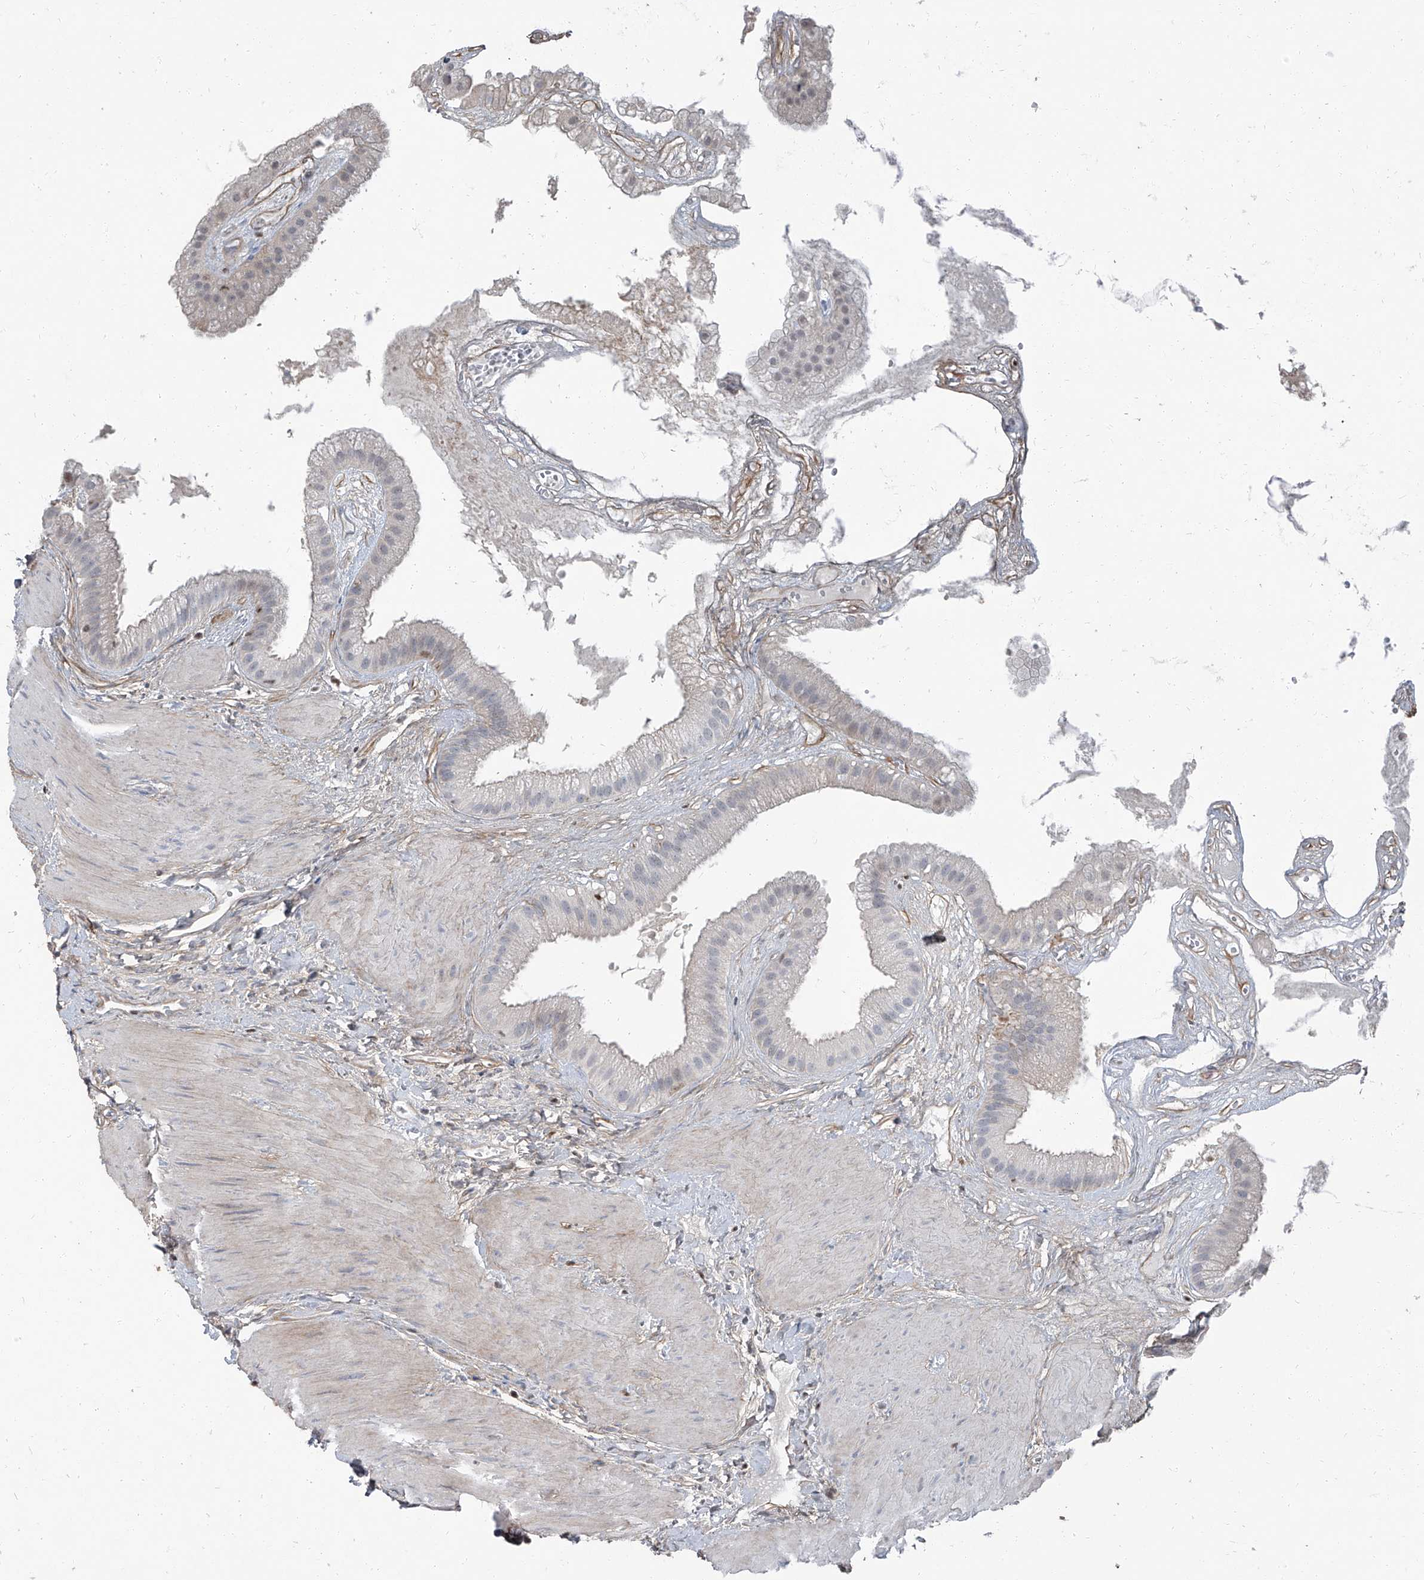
{"staining": {"intensity": "weak", "quantity": "<25%", "location": "nuclear"}, "tissue": "gallbladder", "cell_type": "Glandular cells", "image_type": "normal", "snomed": [{"axis": "morphology", "description": "Normal tissue, NOS"}, {"axis": "topography", "description": "Gallbladder"}], "caption": "Unremarkable gallbladder was stained to show a protein in brown. There is no significant staining in glandular cells. Brightfield microscopy of immunohistochemistry (IHC) stained with DAB (brown) and hematoxylin (blue), captured at high magnification.", "gene": "HOXA3", "patient": {"sex": "male", "age": 55}}